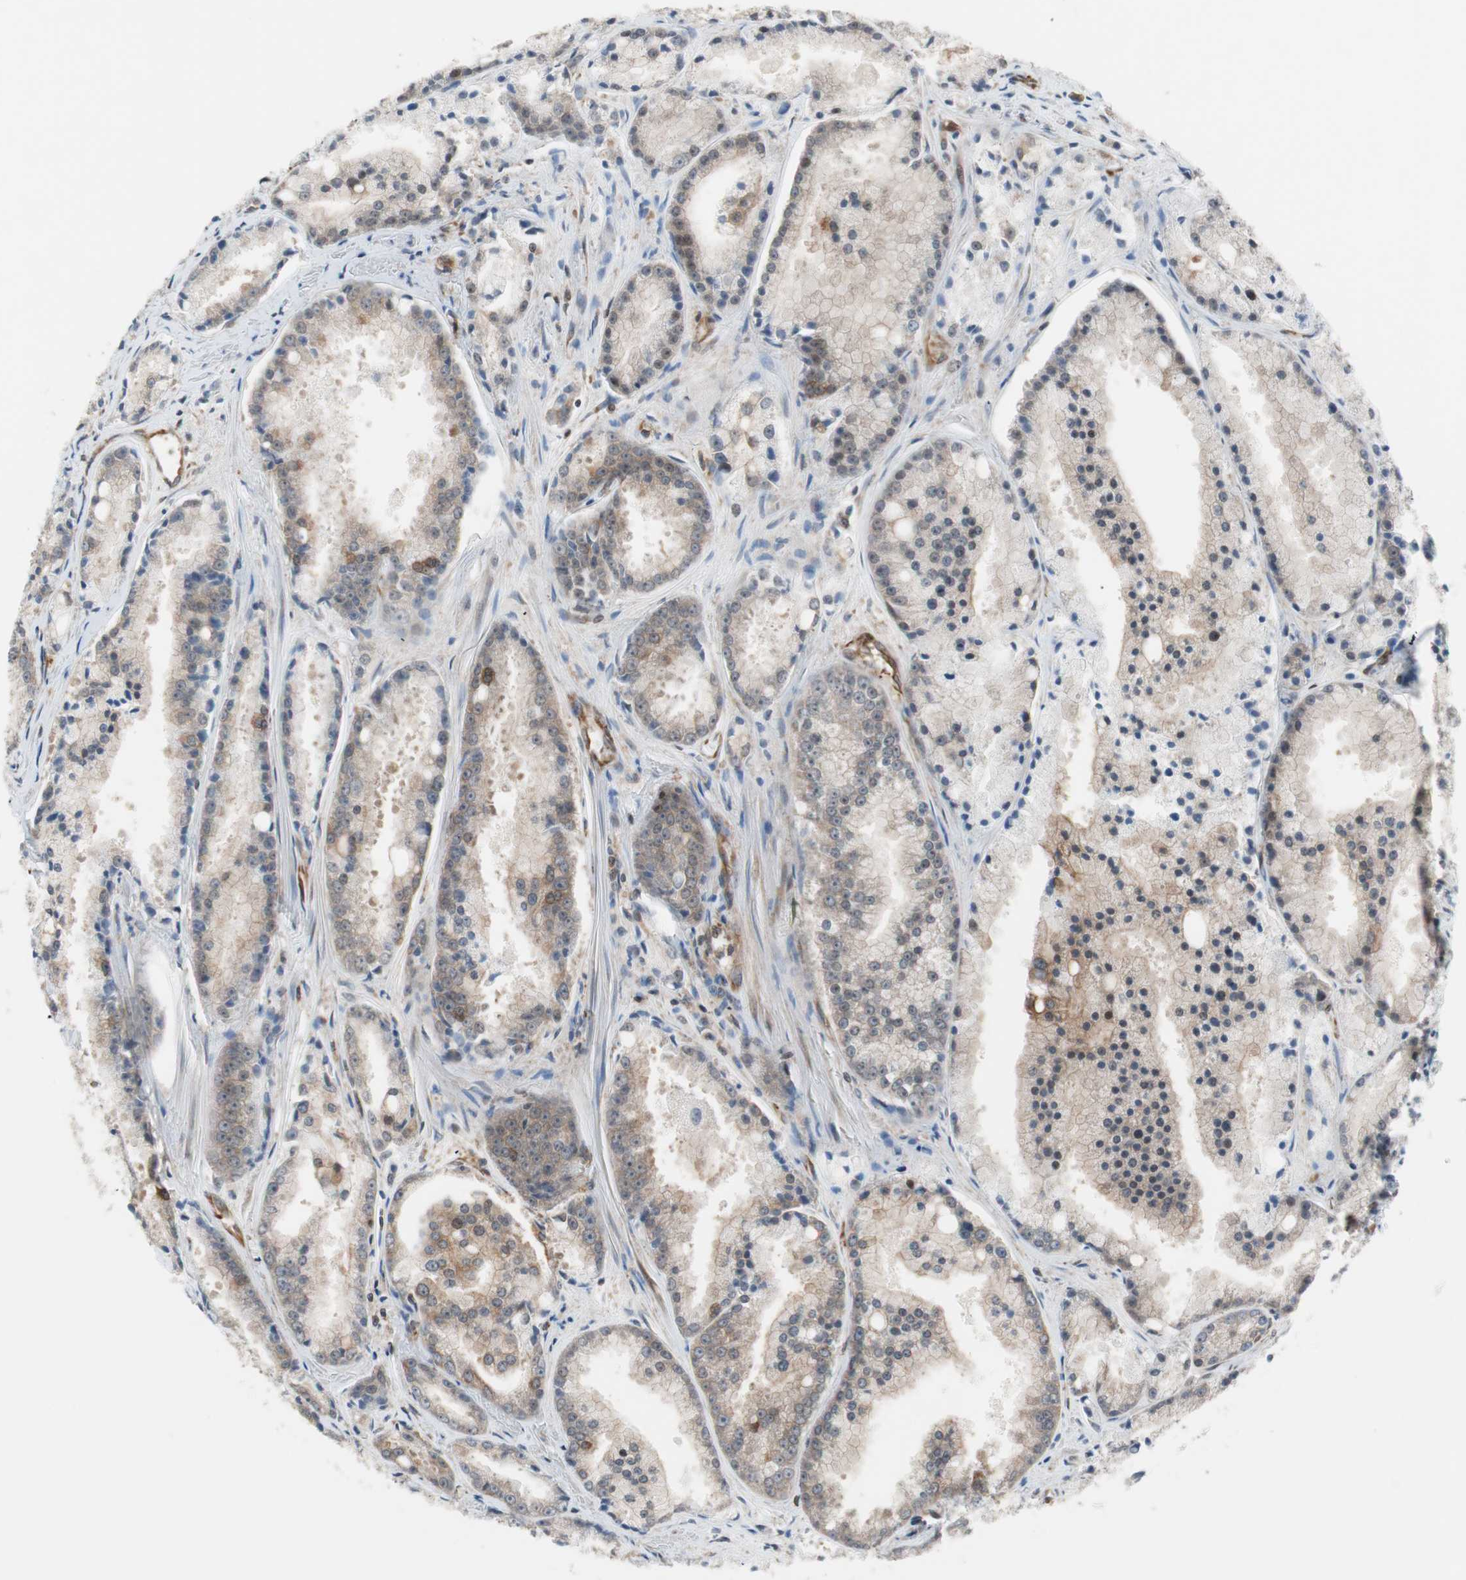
{"staining": {"intensity": "moderate", "quantity": "25%-75%", "location": "cytoplasmic/membranous"}, "tissue": "prostate cancer", "cell_type": "Tumor cells", "image_type": "cancer", "snomed": [{"axis": "morphology", "description": "Adenocarcinoma, Low grade"}, {"axis": "topography", "description": "Prostate"}], "caption": "Immunohistochemistry micrograph of human adenocarcinoma (low-grade) (prostate) stained for a protein (brown), which displays medium levels of moderate cytoplasmic/membranous staining in approximately 25%-75% of tumor cells.", "gene": "ZNF512B", "patient": {"sex": "male", "age": 64}}